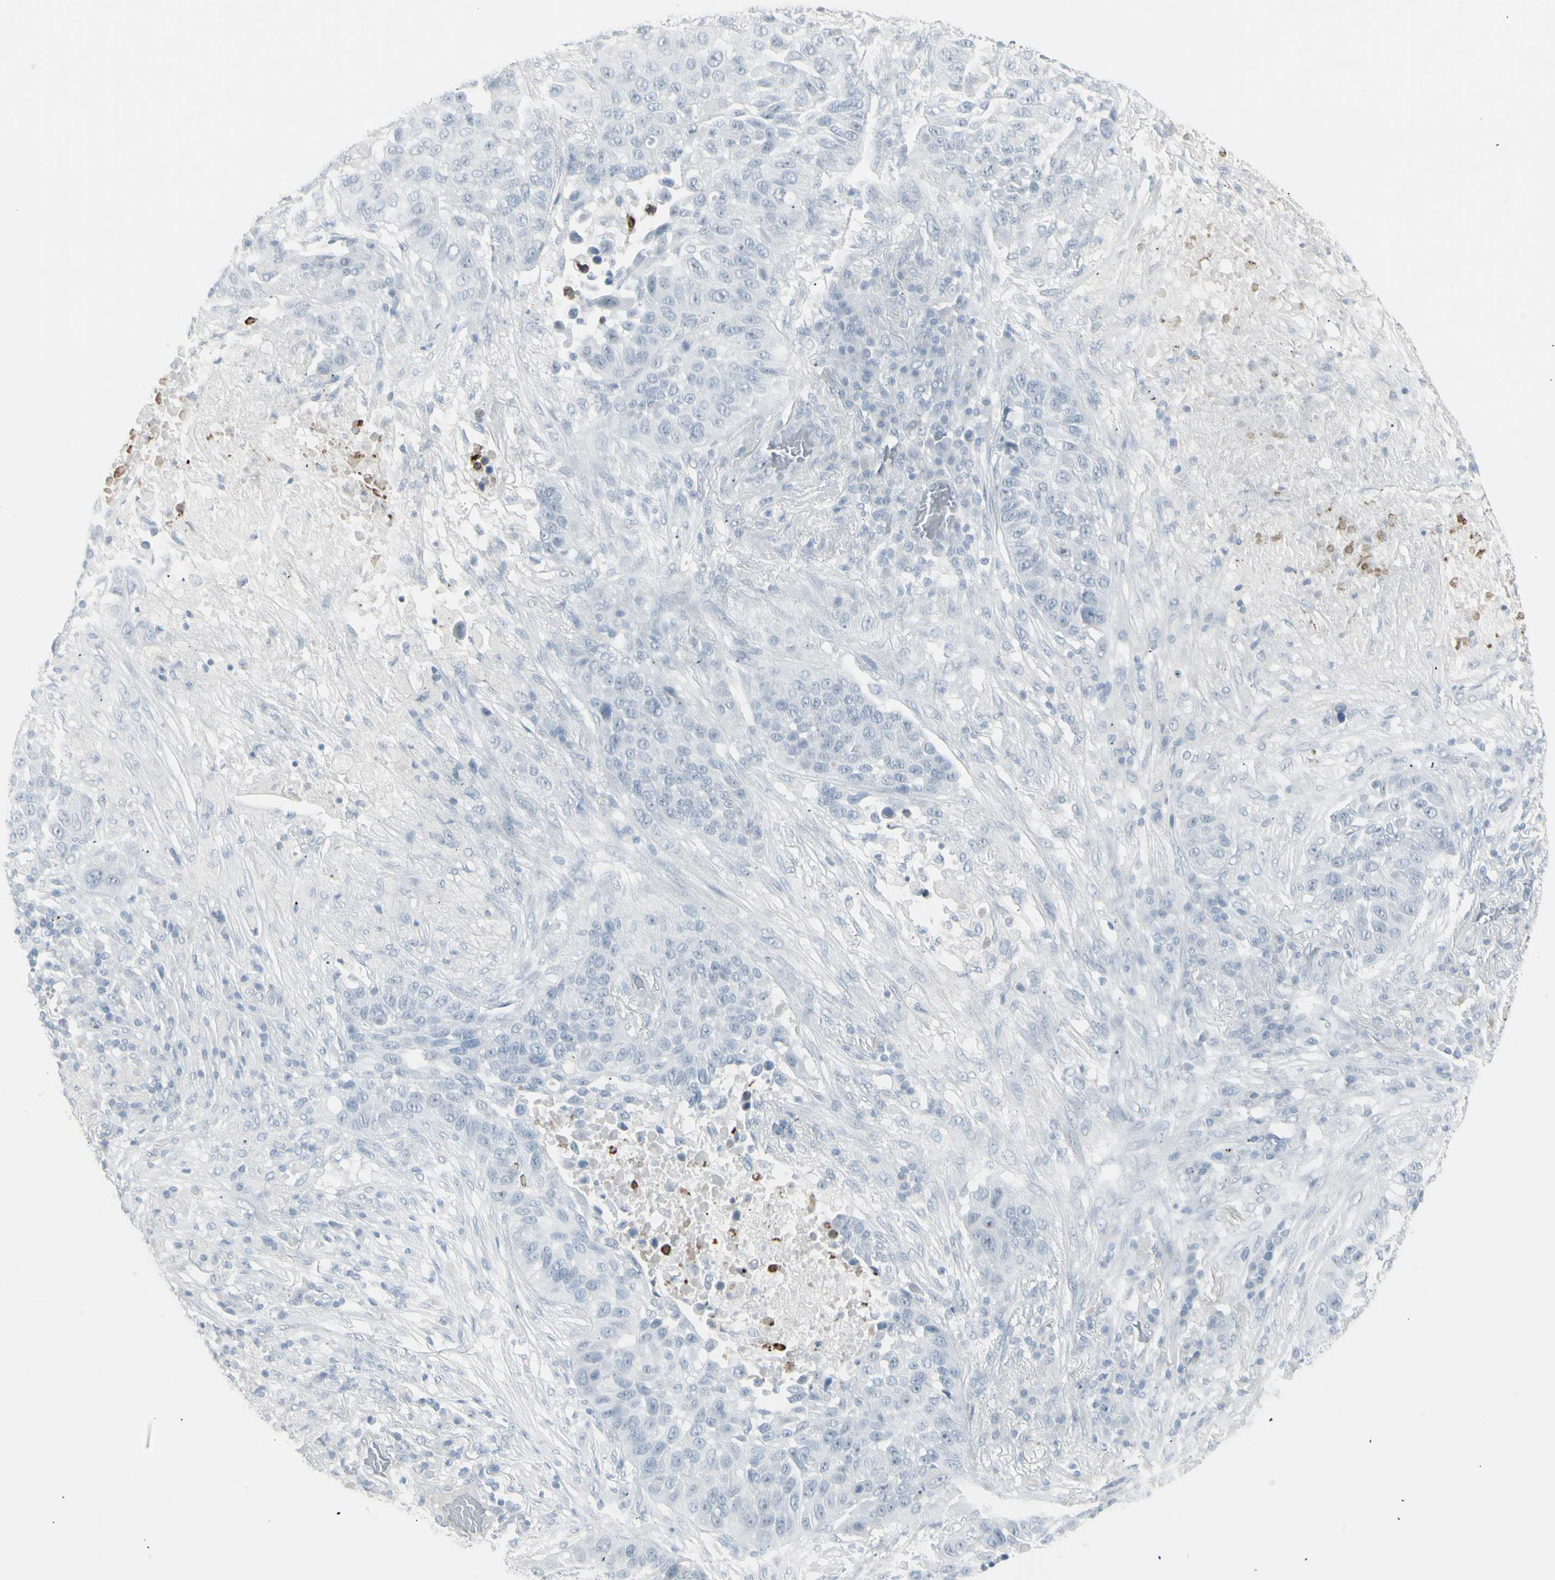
{"staining": {"intensity": "negative", "quantity": "none", "location": "none"}, "tissue": "lung cancer", "cell_type": "Tumor cells", "image_type": "cancer", "snomed": [{"axis": "morphology", "description": "Squamous cell carcinoma, NOS"}, {"axis": "topography", "description": "Lung"}], "caption": "Immunohistochemistry of human lung cancer (squamous cell carcinoma) displays no positivity in tumor cells.", "gene": "YBX2", "patient": {"sex": "male", "age": 57}}